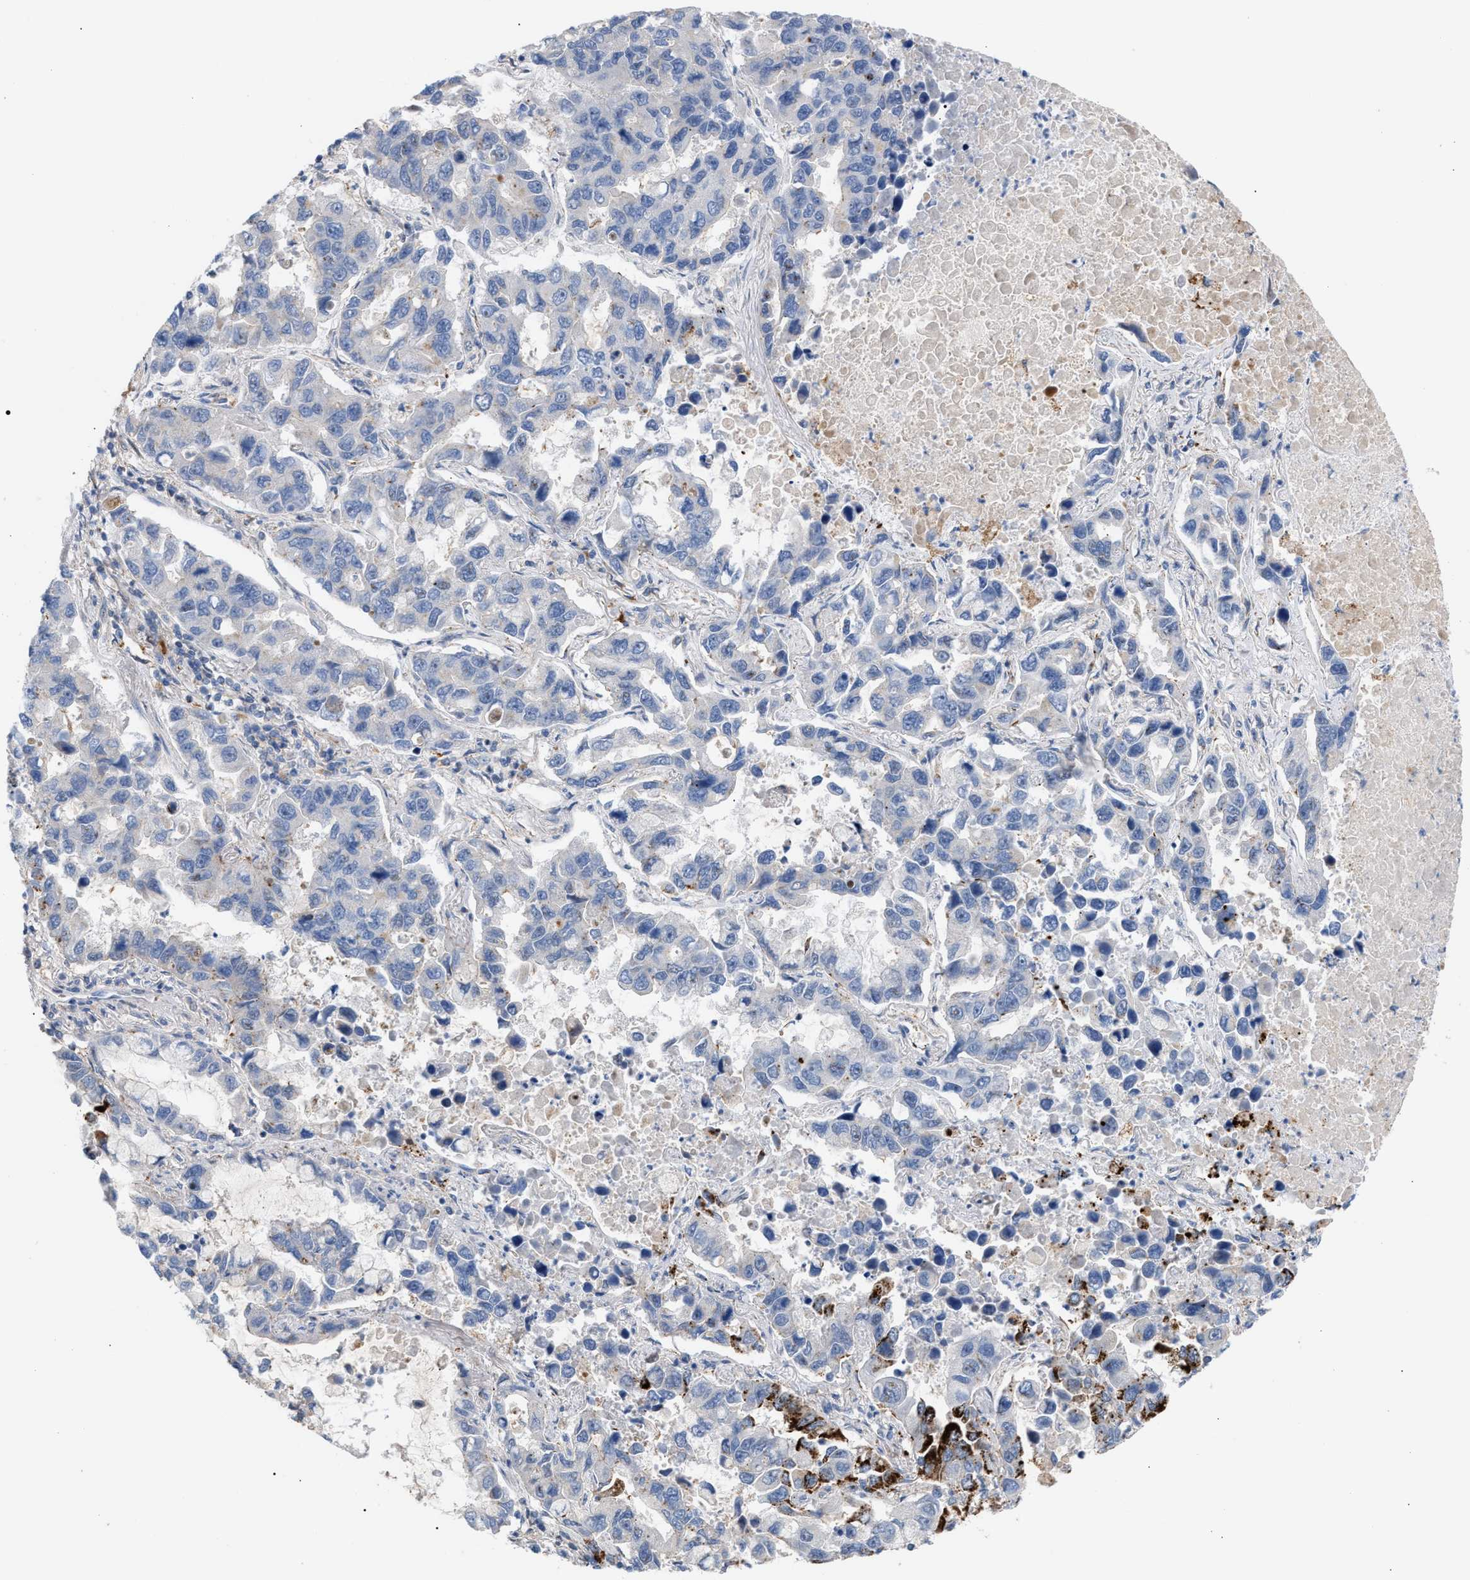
{"staining": {"intensity": "negative", "quantity": "none", "location": "none"}, "tissue": "lung cancer", "cell_type": "Tumor cells", "image_type": "cancer", "snomed": [{"axis": "morphology", "description": "Adenocarcinoma, NOS"}, {"axis": "topography", "description": "Lung"}], "caption": "This is an immunohistochemistry (IHC) micrograph of human lung cancer (adenocarcinoma). There is no staining in tumor cells.", "gene": "MBTD1", "patient": {"sex": "male", "age": 64}}